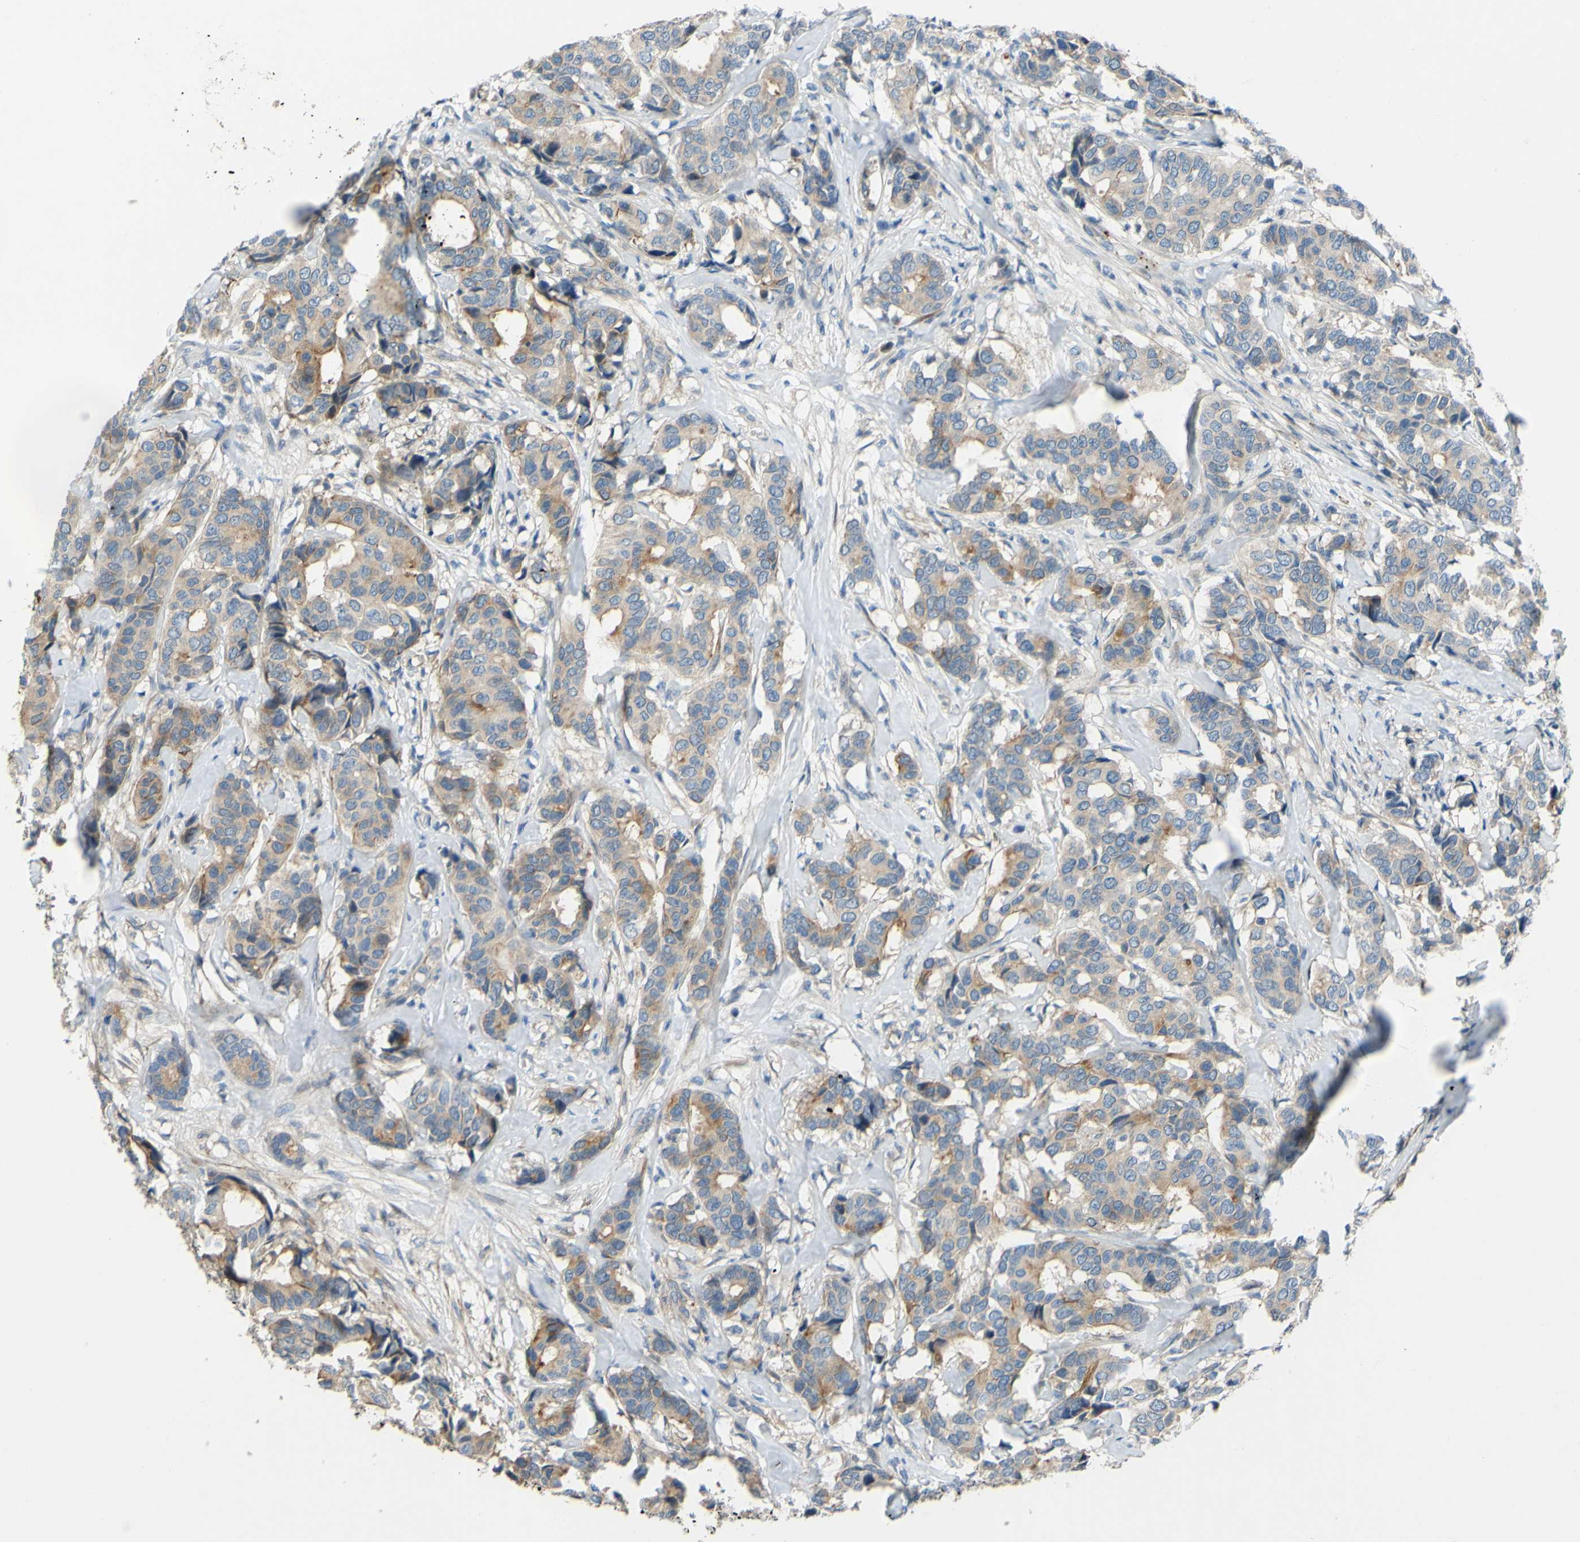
{"staining": {"intensity": "weak", "quantity": ">75%", "location": "cytoplasmic/membranous"}, "tissue": "breast cancer", "cell_type": "Tumor cells", "image_type": "cancer", "snomed": [{"axis": "morphology", "description": "Duct carcinoma"}, {"axis": "topography", "description": "Breast"}], "caption": "An image of invasive ductal carcinoma (breast) stained for a protein shows weak cytoplasmic/membranous brown staining in tumor cells.", "gene": "ARHGAP1", "patient": {"sex": "female", "age": 87}}